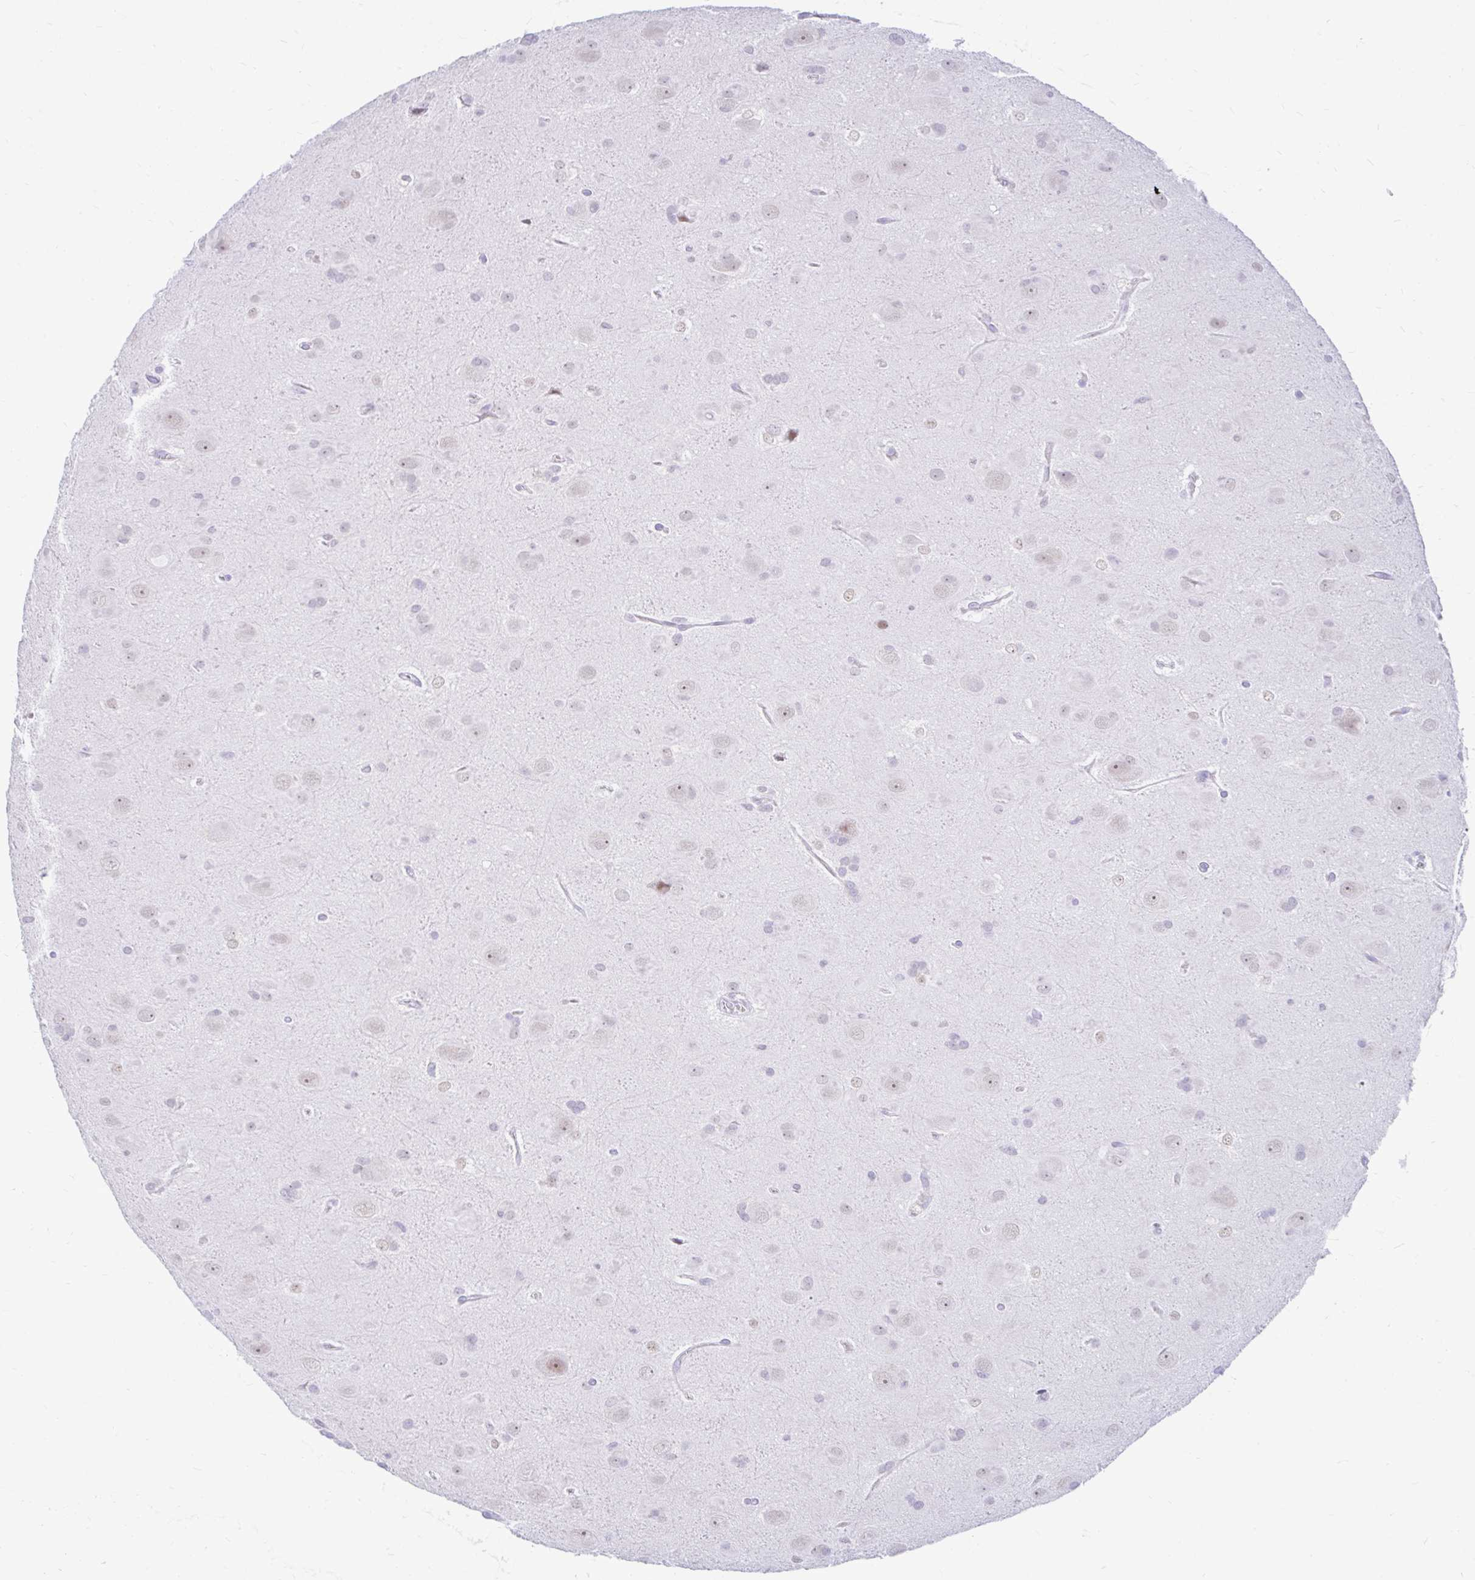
{"staining": {"intensity": "negative", "quantity": "none", "location": "none"}, "tissue": "glioma", "cell_type": "Tumor cells", "image_type": "cancer", "snomed": [{"axis": "morphology", "description": "Glioma, malignant, Low grade"}, {"axis": "topography", "description": "Brain"}], "caption": "Immunohistochemical staining of human malignant glioma (low-grade) exhibits no significant expression in tumor cells.", "gene": "GLB1L2", "patient": {"sex": "male", "age": 58}}